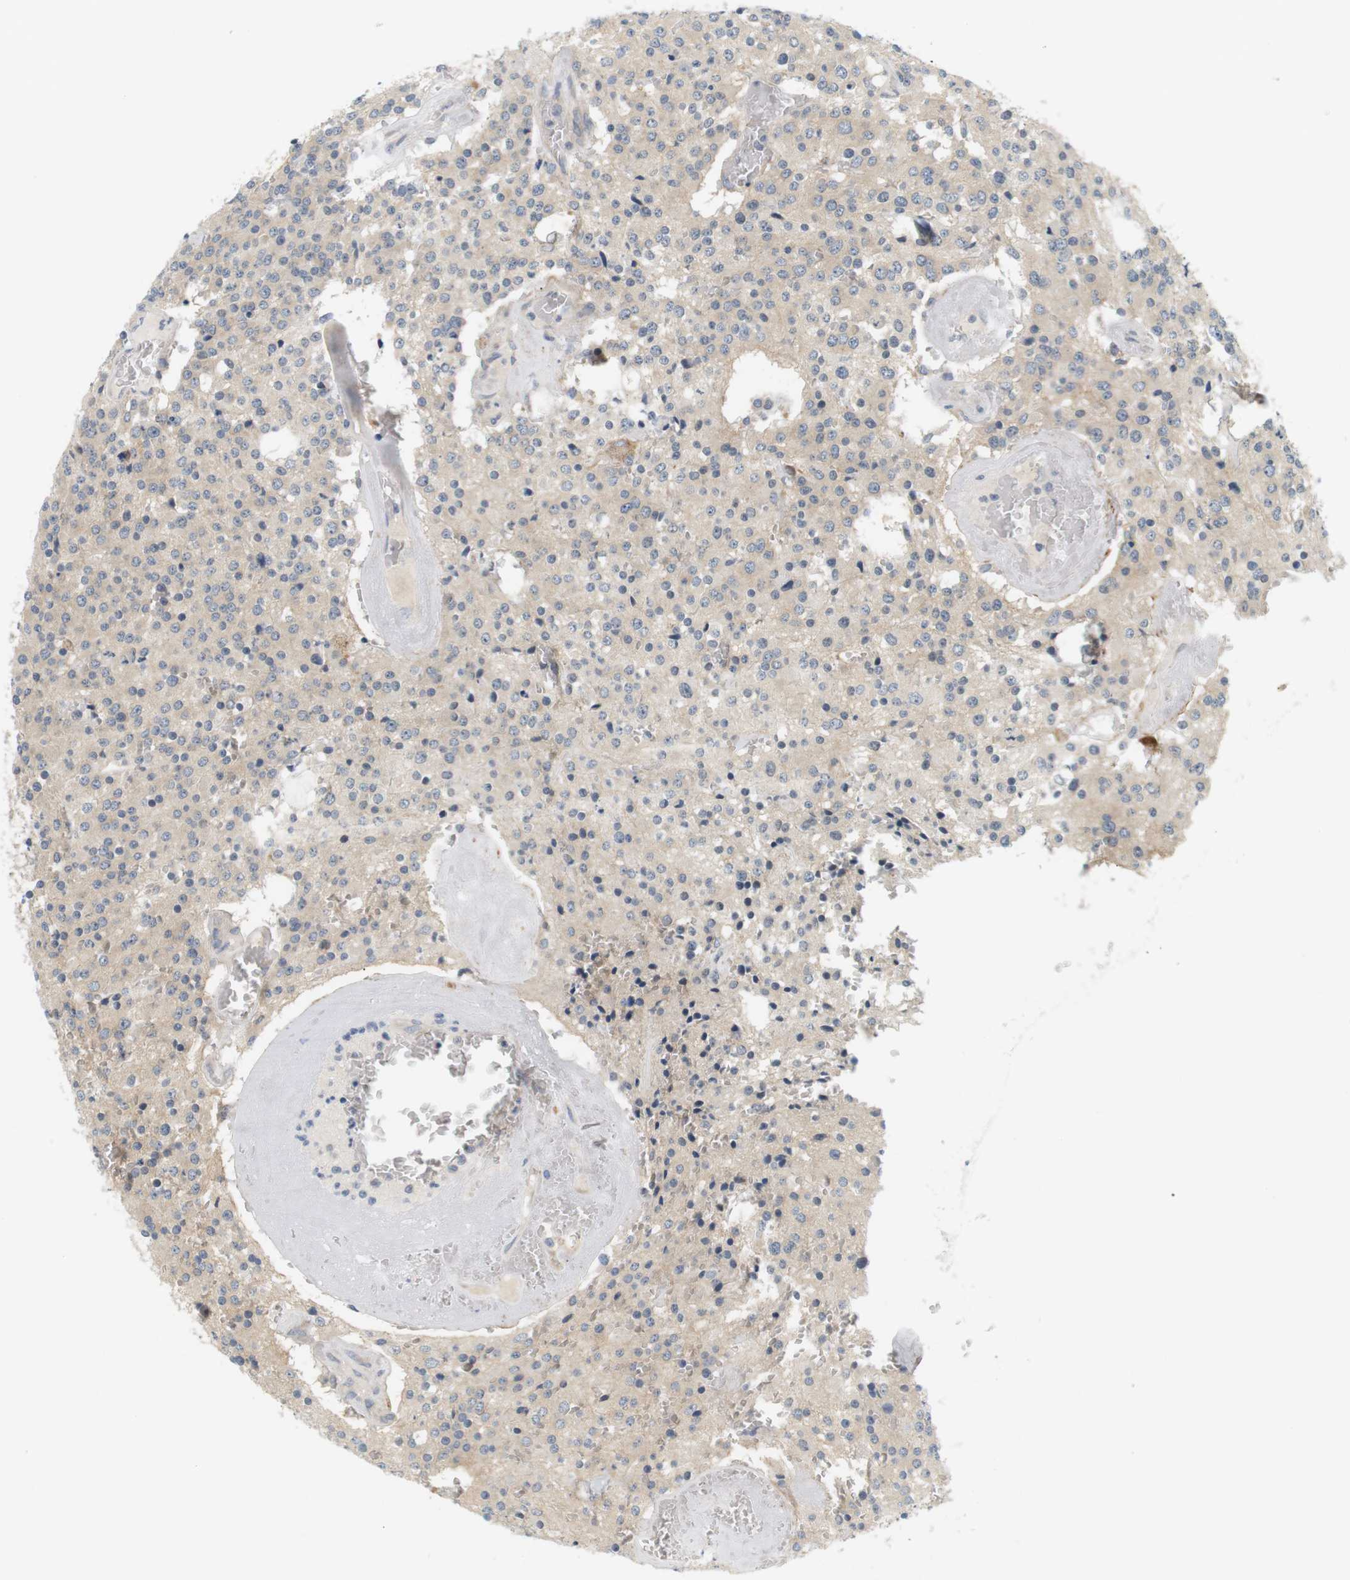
{"staining": {"intensity": "negative", "quantity": "none", "location": "none"}, "tissue": "glioma", "cell_type": "Tumor cells", "image_type": "cancer", "snomed": [{"axis": "morphology", "description": "Glioma, malignant, Low grade"}, {"axis": "topography", "description": "Brain"}], "caption": "Photomicrograph shows no protein positivity in tumor cells of glioma tissue.", "gene": "EVA1C", "patient": {"sex": "male", "age": 58}}